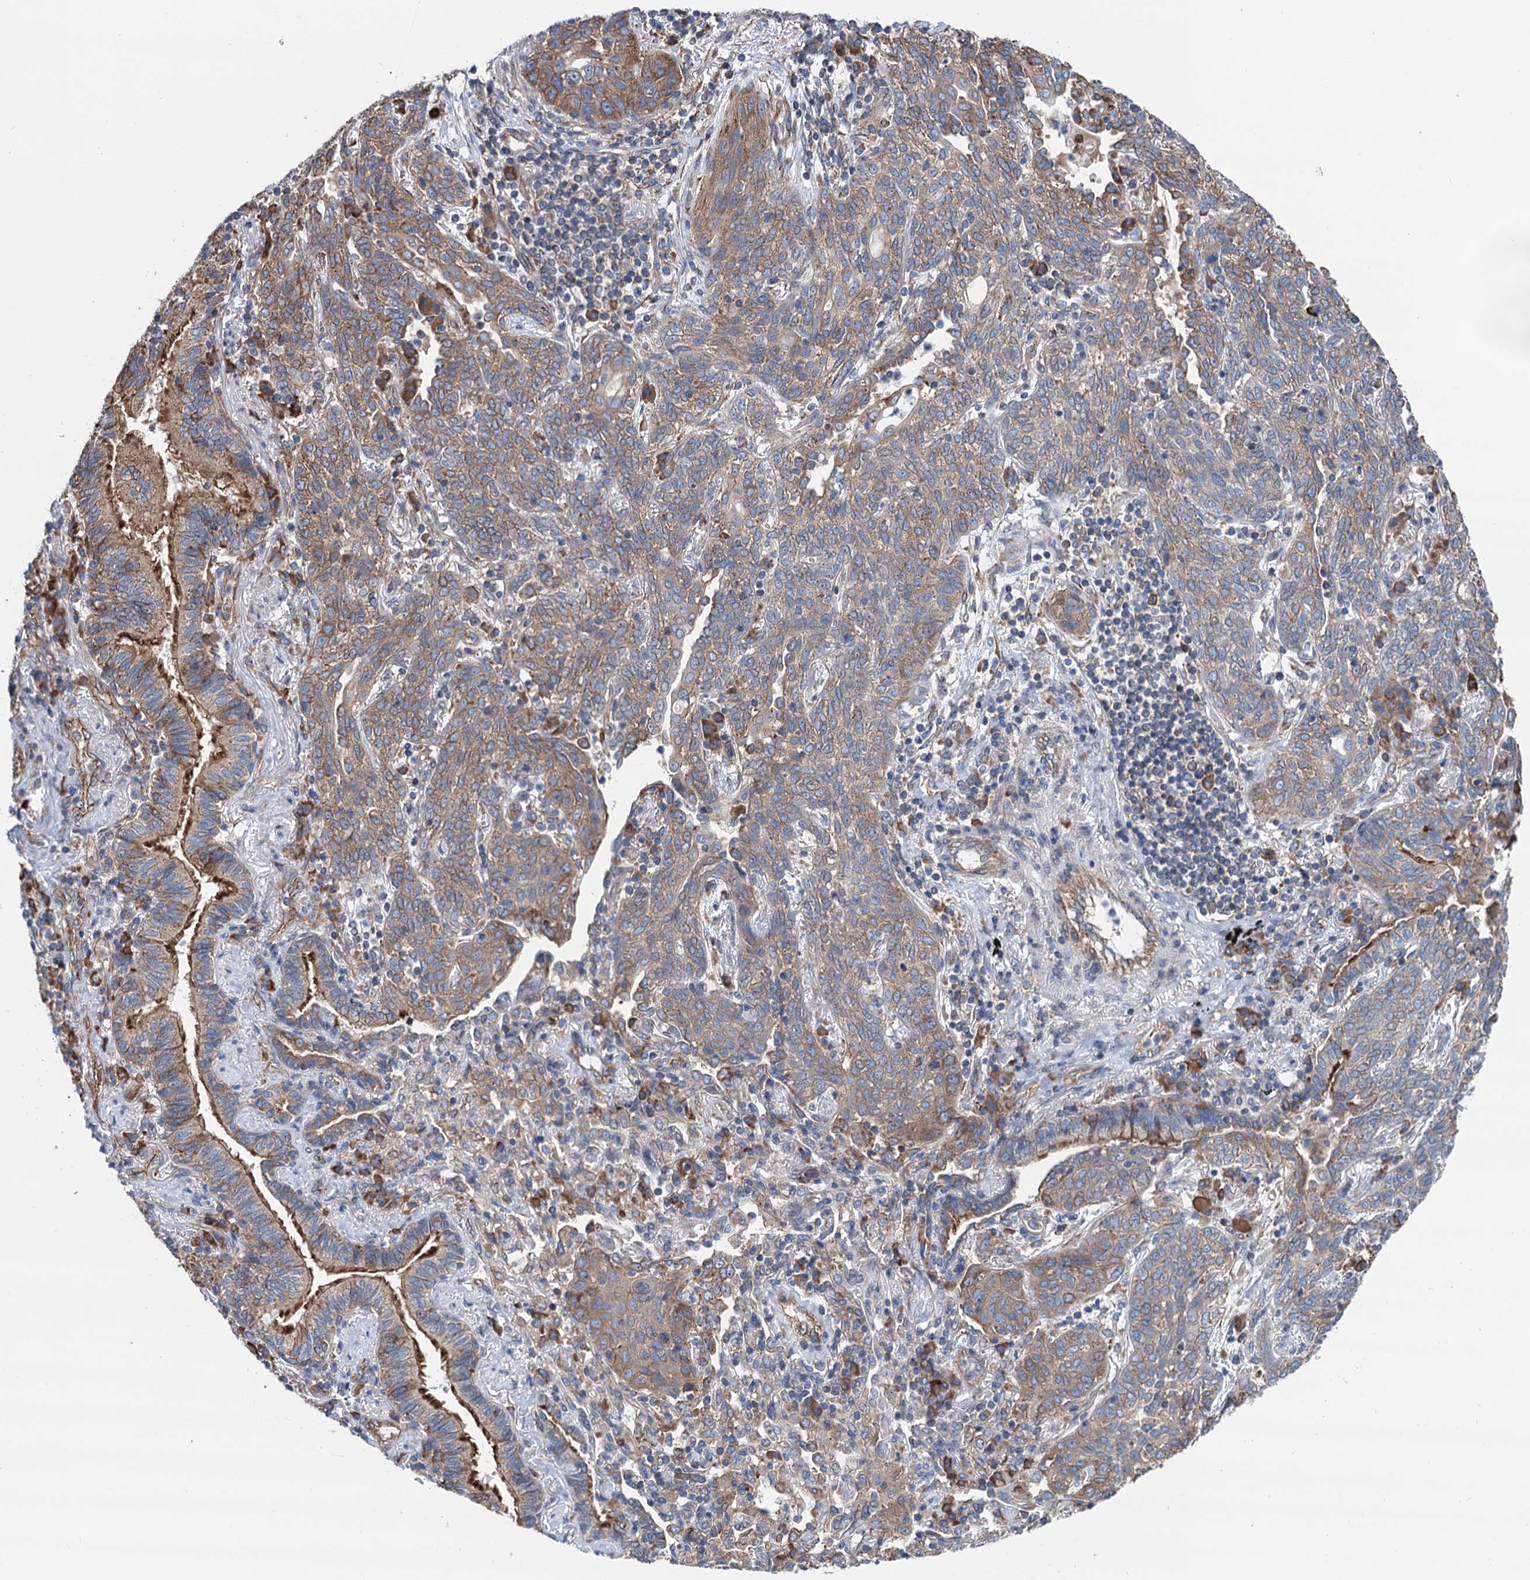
{"staining": {"intensity": "weak", "quantity": ">75%", "location": "cytoplasmic/membranous"}, "tissue": "lung cancer", "cell_type": "Tumor cells", "image_type": "cancer", "snomed": [{"axis": "morphology", "description": "Squamous cell carcinoma, NOS"}, {"axis": "topography", "description": "Lung"}], "caption": "IHC photomicrograph of squamous cell carcinoma (lung) stained for a protein (brown), which demonstrates low levels of weak cytoplasmic/membranous expression in about >75% of tumor cells.", "gene": "SLC12A7", "patient": {"sex": "female", "age": 70}}